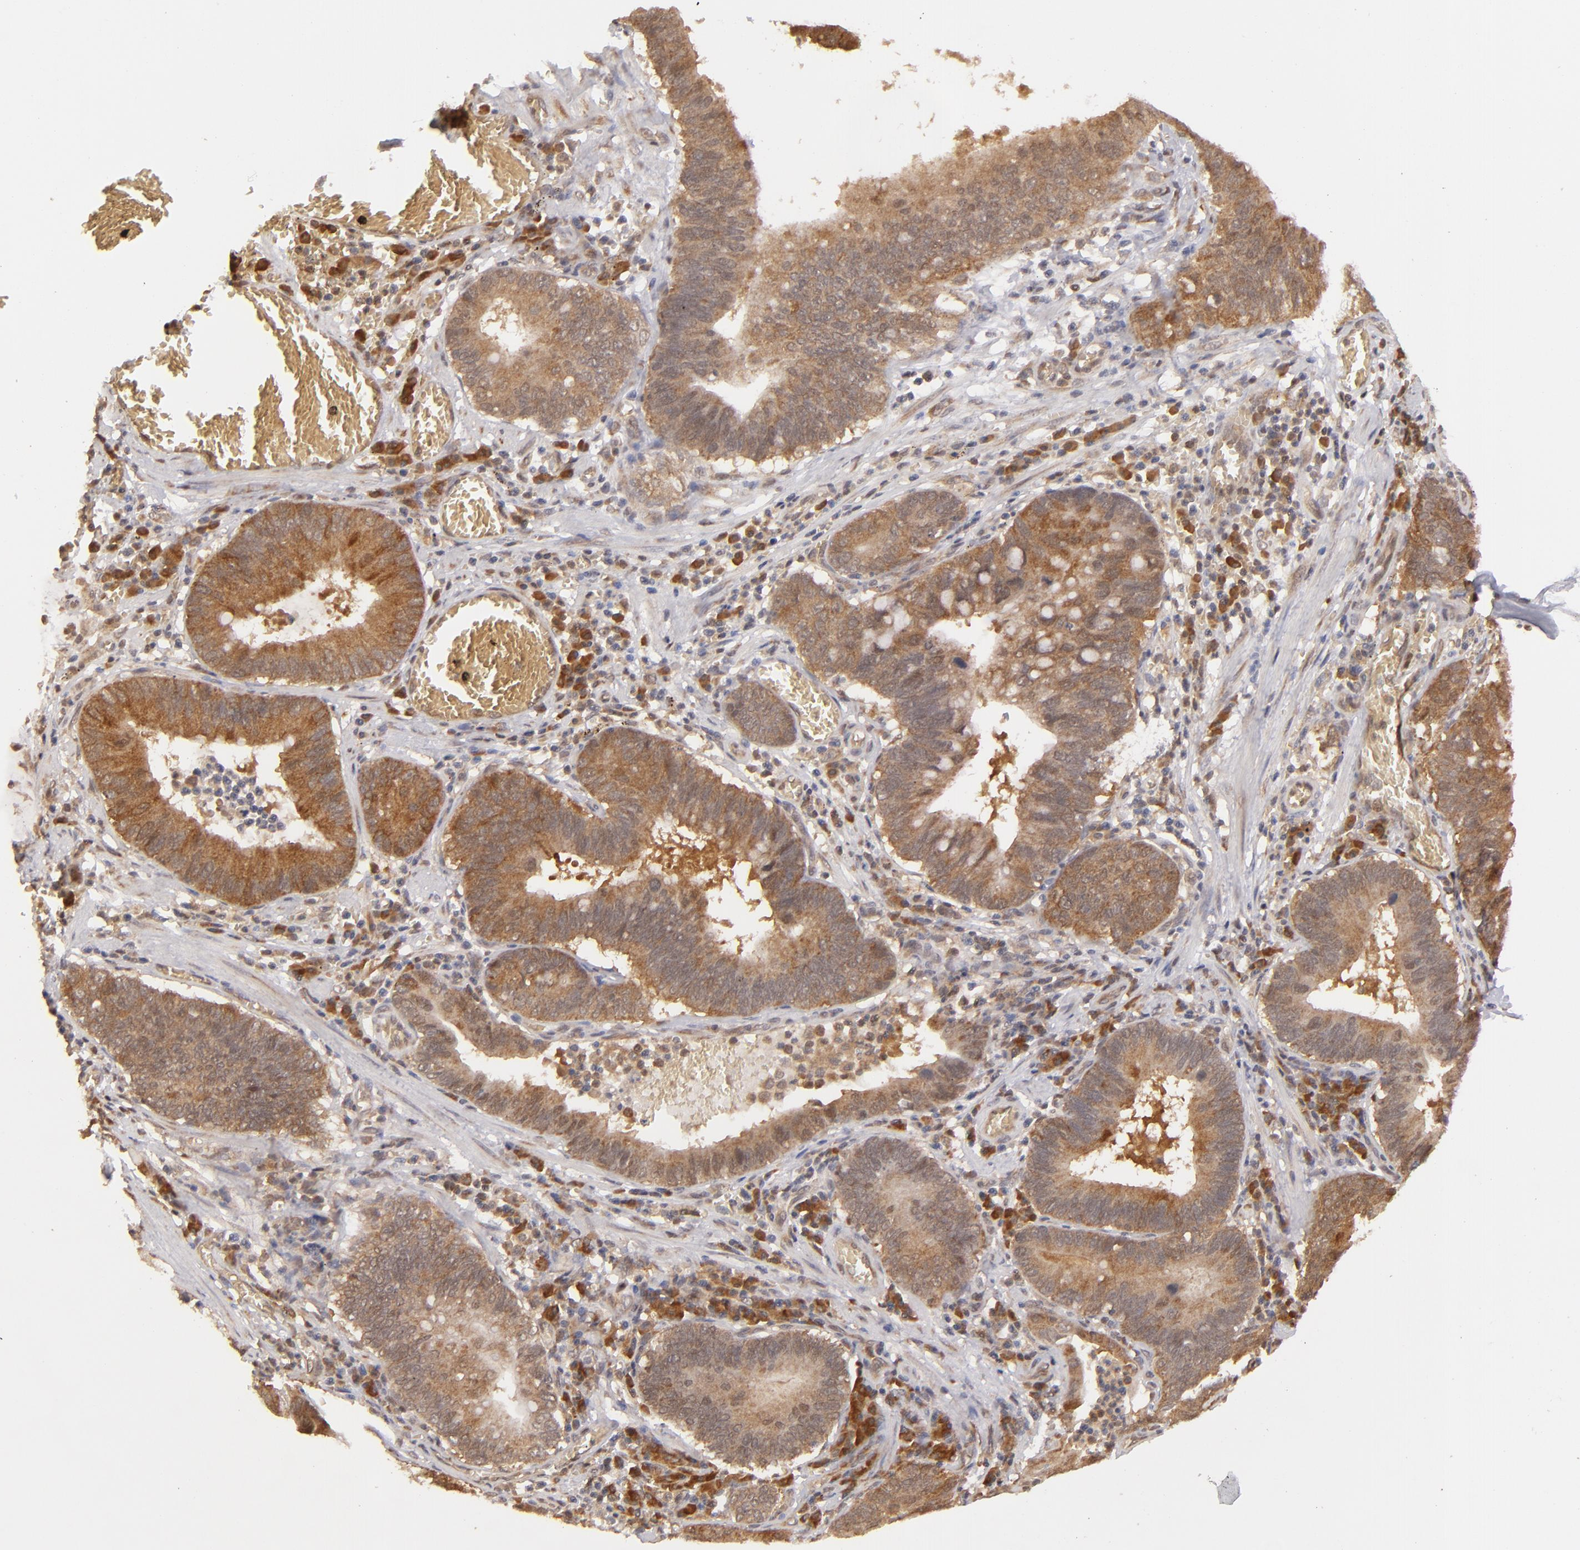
{"staining": {"intensity": "moderate", "quantity": ">75%", "location": "cytoplasmic/membranous"}, "tissue": "stomach cancer", "cell_type": "Tumor cells", "image_type": "cancer", "snomed": [{"axis": "morphology", "description": "Adenocarcinoma, NOS"}, {"axis": "topography", "description": "Stomach"}, {"axis": "topography", "description": "Gastric cardia"}], "caption": "Moderate cytoplasmic/membranous positivity for a protein is seen in approximately >75% of tumor cells of stomach cancer using immunohistochemistry.", "gene": "MAPK3", "patient": {"sex": "male", "age": 59}}